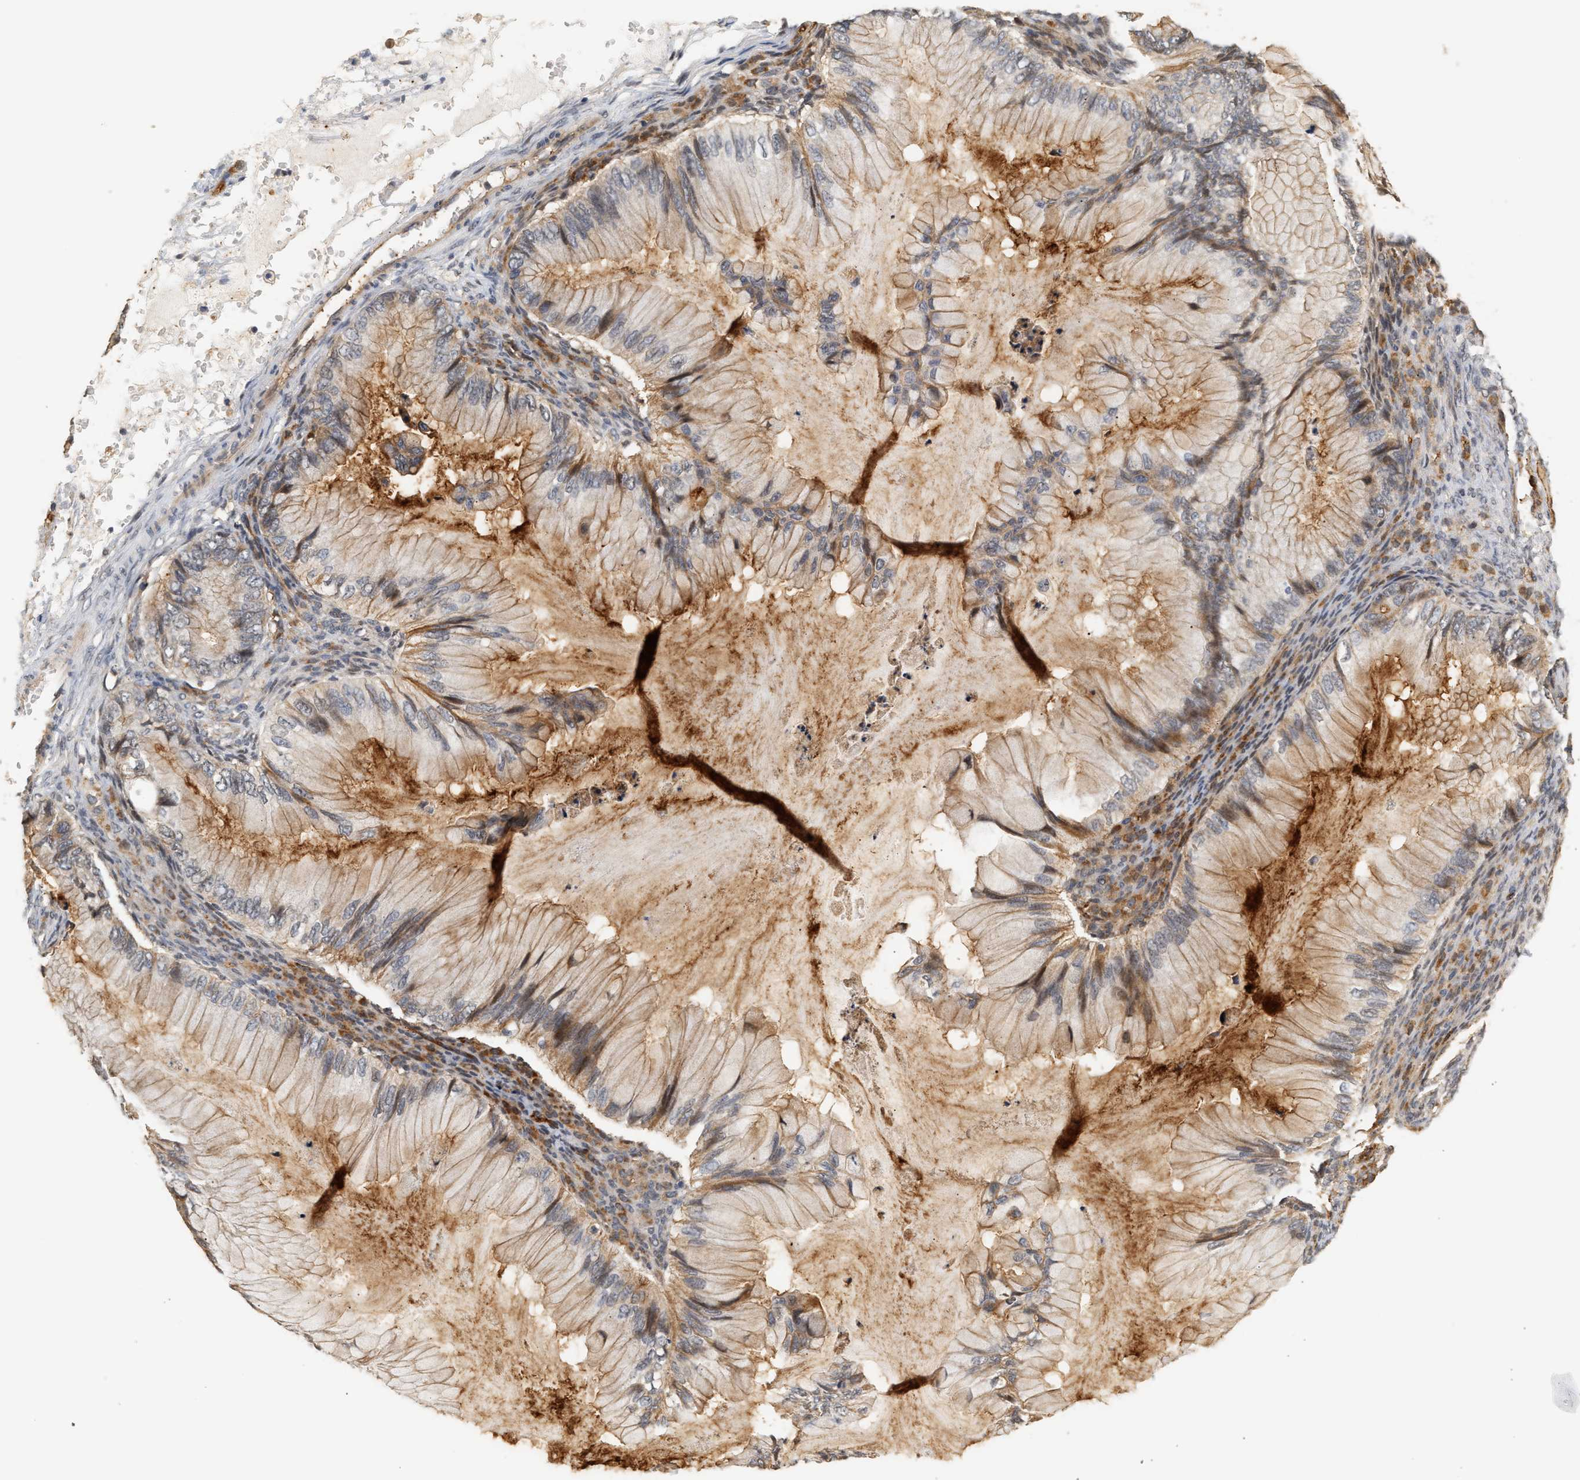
{"staining": {"intensity": "moderate", "quantity": "<25%", "location": "cytoplasmic/membranous"}, "tissue": "ovarian cancer", "cell_type": "Tumor cells", "image_type": "cancer", "snomed": [{"axis": "morphology", "description": "Cystadenocarcinoma, mucinous, NOS"}, {"axis": "topography", "description": "Ovary"}], "caption": "Moderate cytoplasmic/membranous staining is appreciated in about <25% of tumor cells in ovarian mucinous cystadenocarcinoma.", "gene": "PLXND1", "patient": {"sex": "female", "age": 36}}